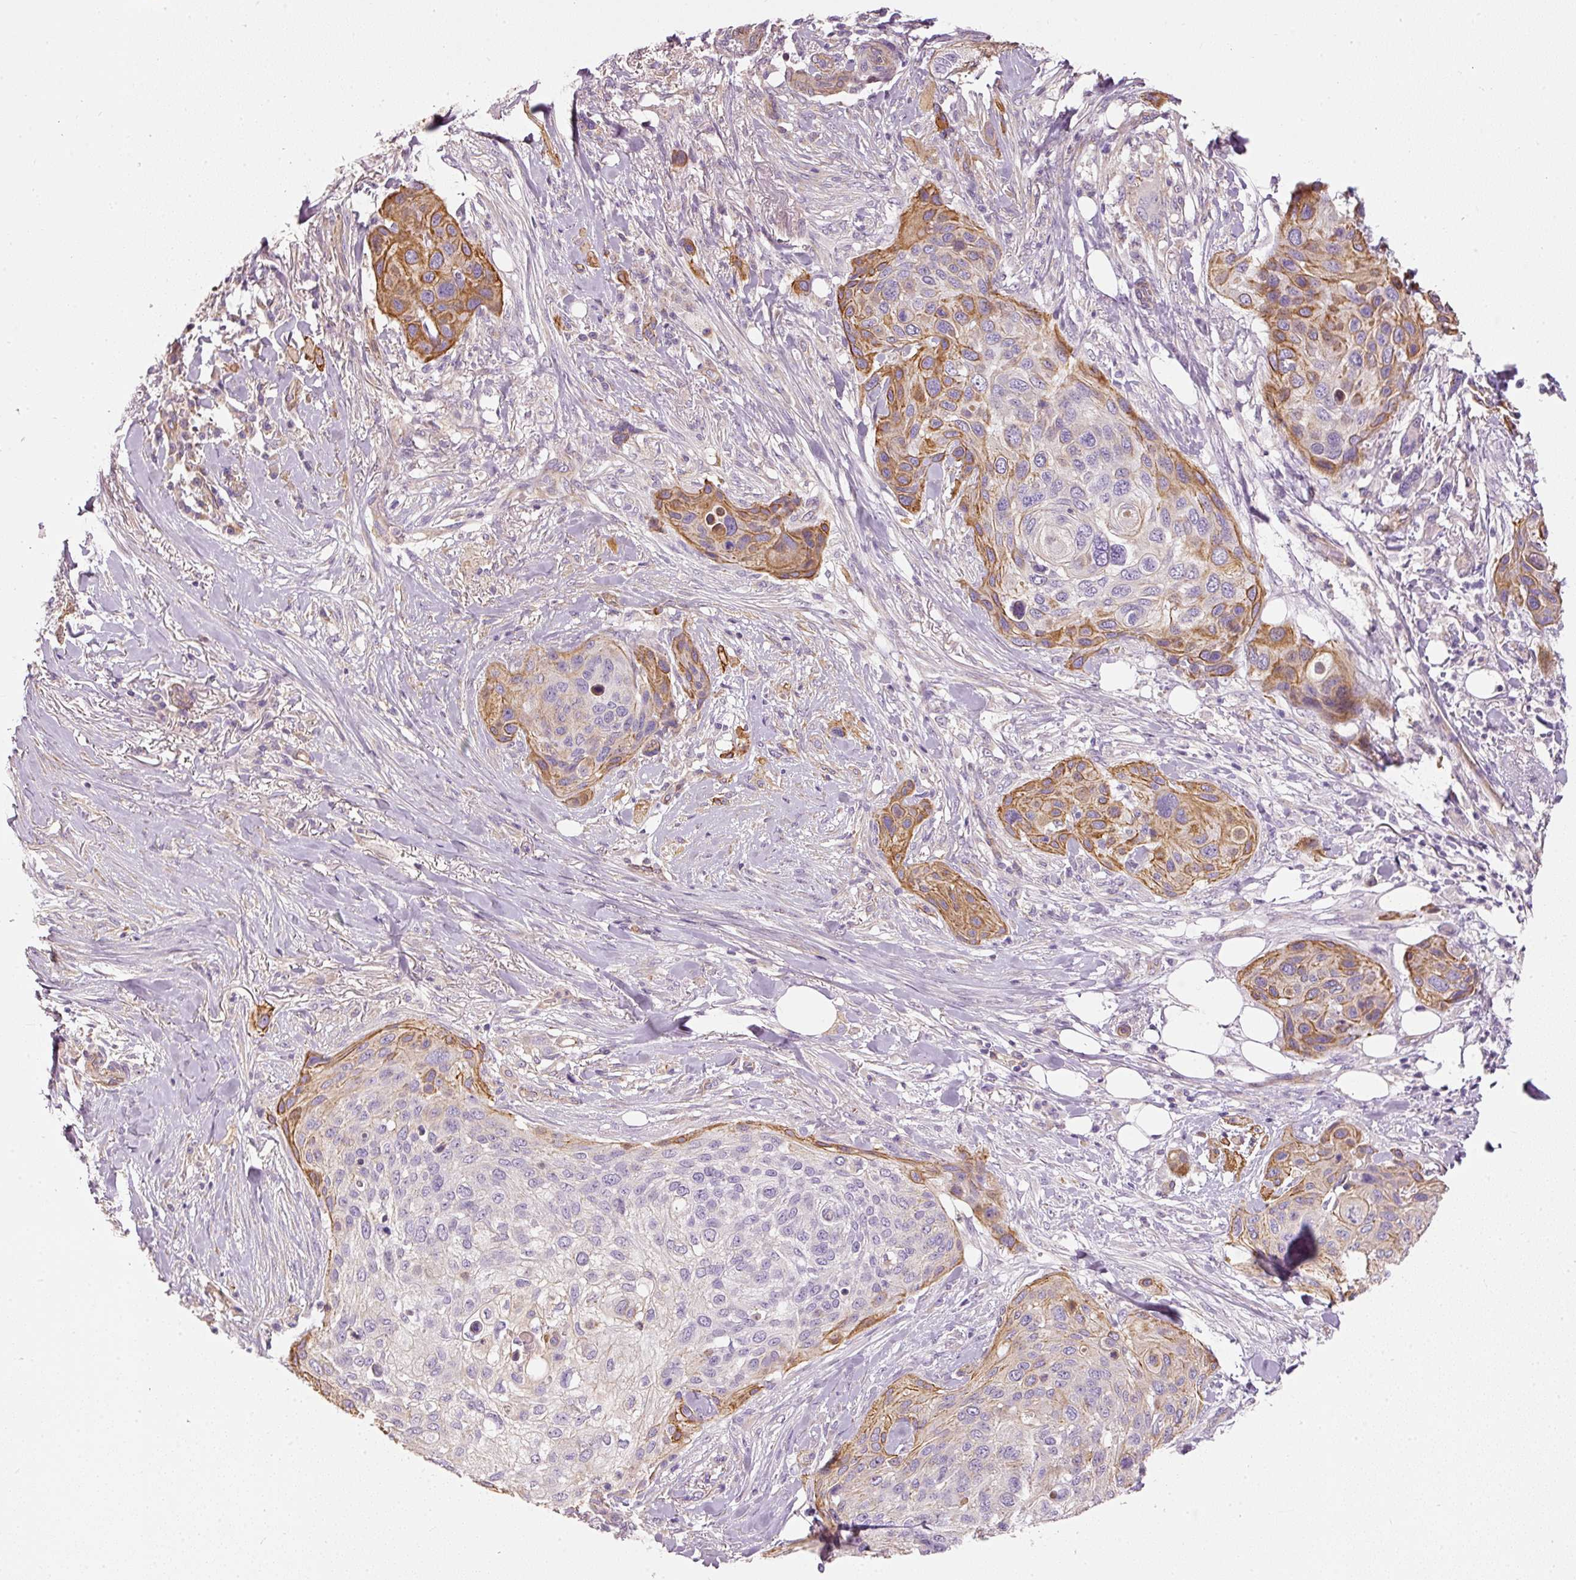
{"staining": {"intensity": "moderate", "quantity": "<25%", "location": "cytoplasmic/membranous"}, "tissue": "skin cancer", "cell_type": "Tumor cells", "image_type": "cancer", "snomed": [{"axis": "morphology", "description": "Squamous cell carcinoma, NOS"}, {"axis": "topography", "description": "Skin"}], "caption": "DAB (3,3'-diaminobenzidine) immunohistochemical staining of skin cancer (squamous cell carcinoma) demonstrates moderate cytoplasmic/membranous protein positivity in about <25% of tumor cells. (brown staining indicates protein expression, while blue staining denotes nuclei).", "gene": "OSR2", "patient": {"sex": "female", "age": 87}}